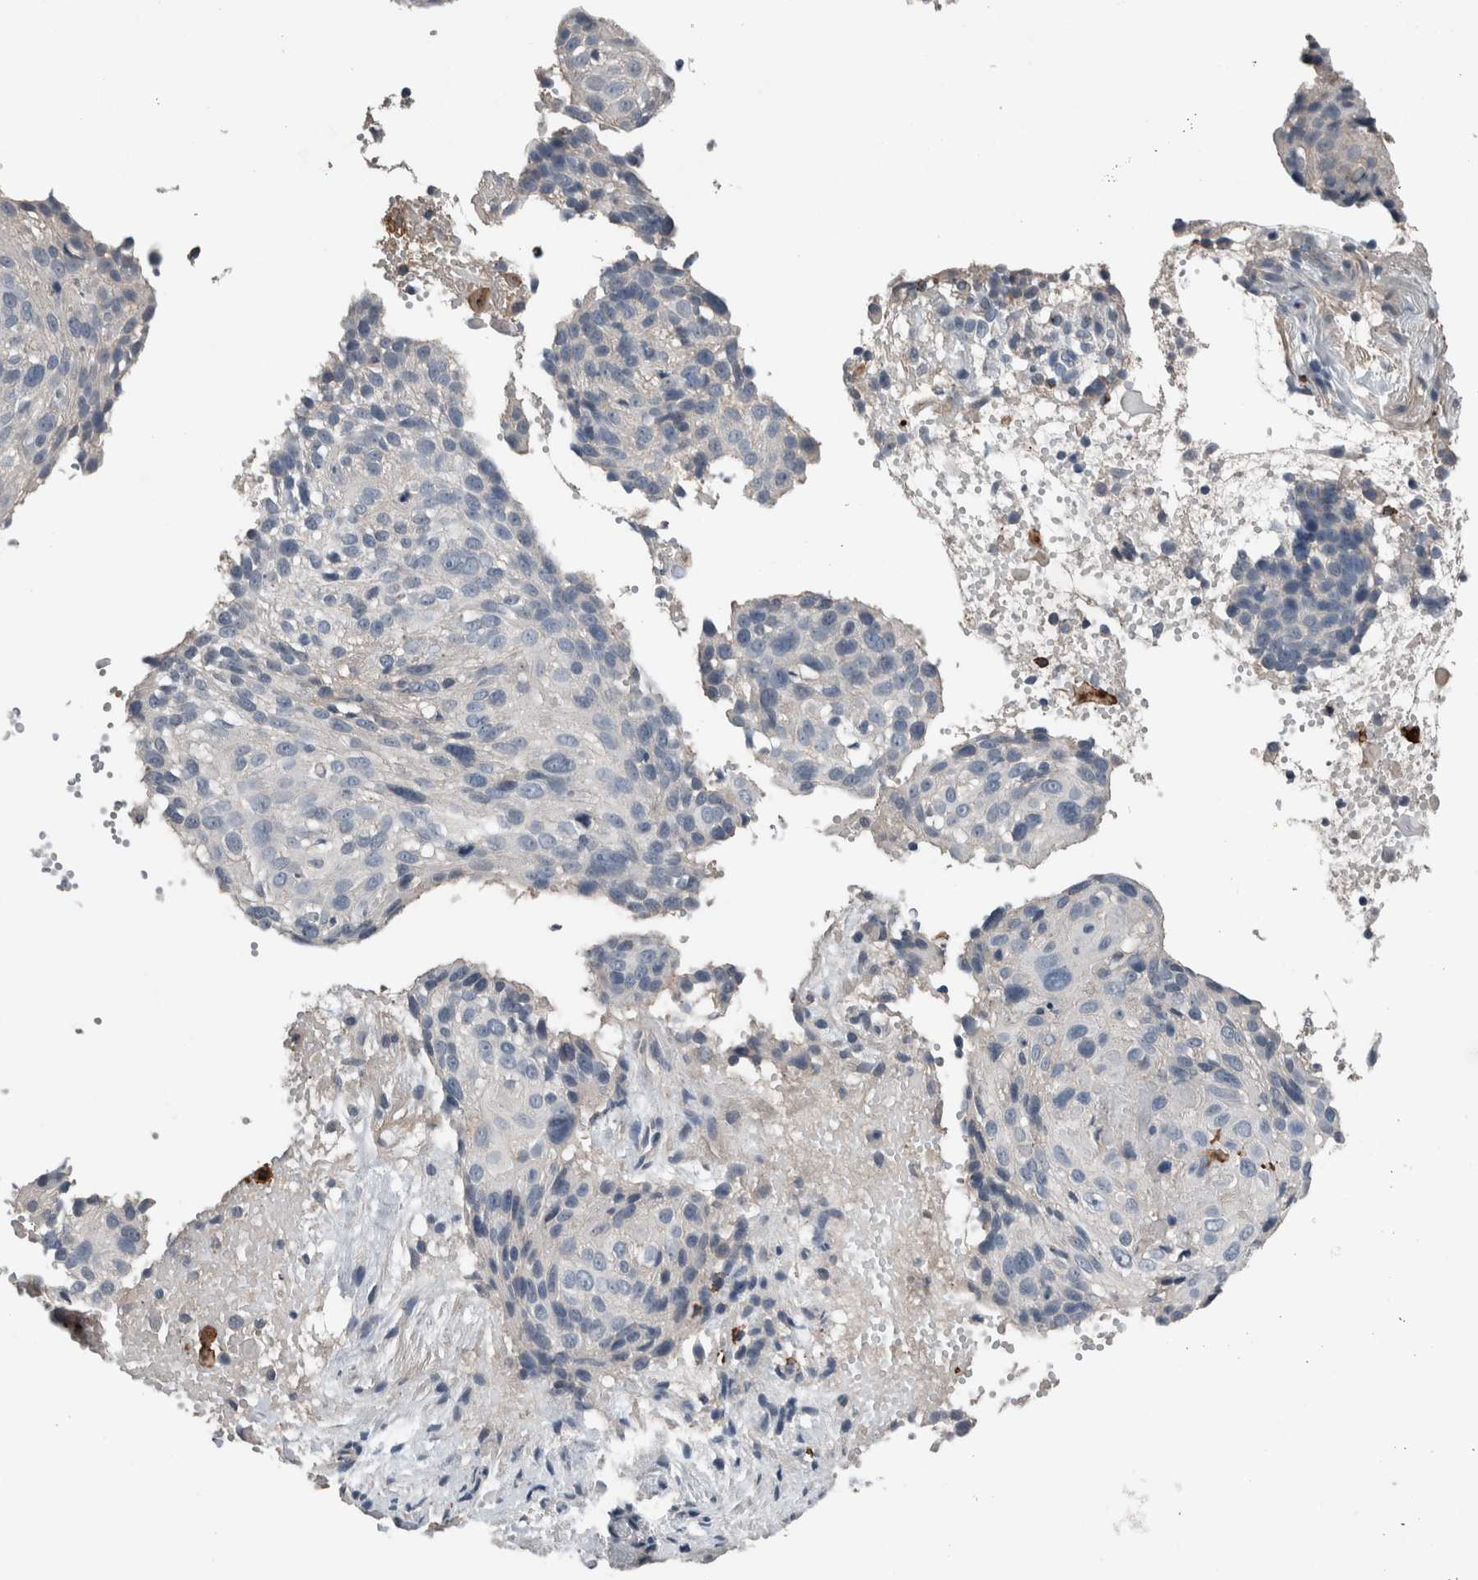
{"staining": {"intensity": "negative", "quantity": "none", "location": "none"}, "tissue": "cervical cancer", "cell_type": "Tumor cells", "image_type": "cancer", "snomed": [{"axis": "morphology", "description": "Squamous cell carcinoma, NOS"}, {"axis": "topography", "description": "Cervix"}], "caption": "Tumor cells show no significant protein positivity in cervical squamous cell carcinoma.", "gene": "CRNN", "patient": {"sex": "female", "age": 74}}